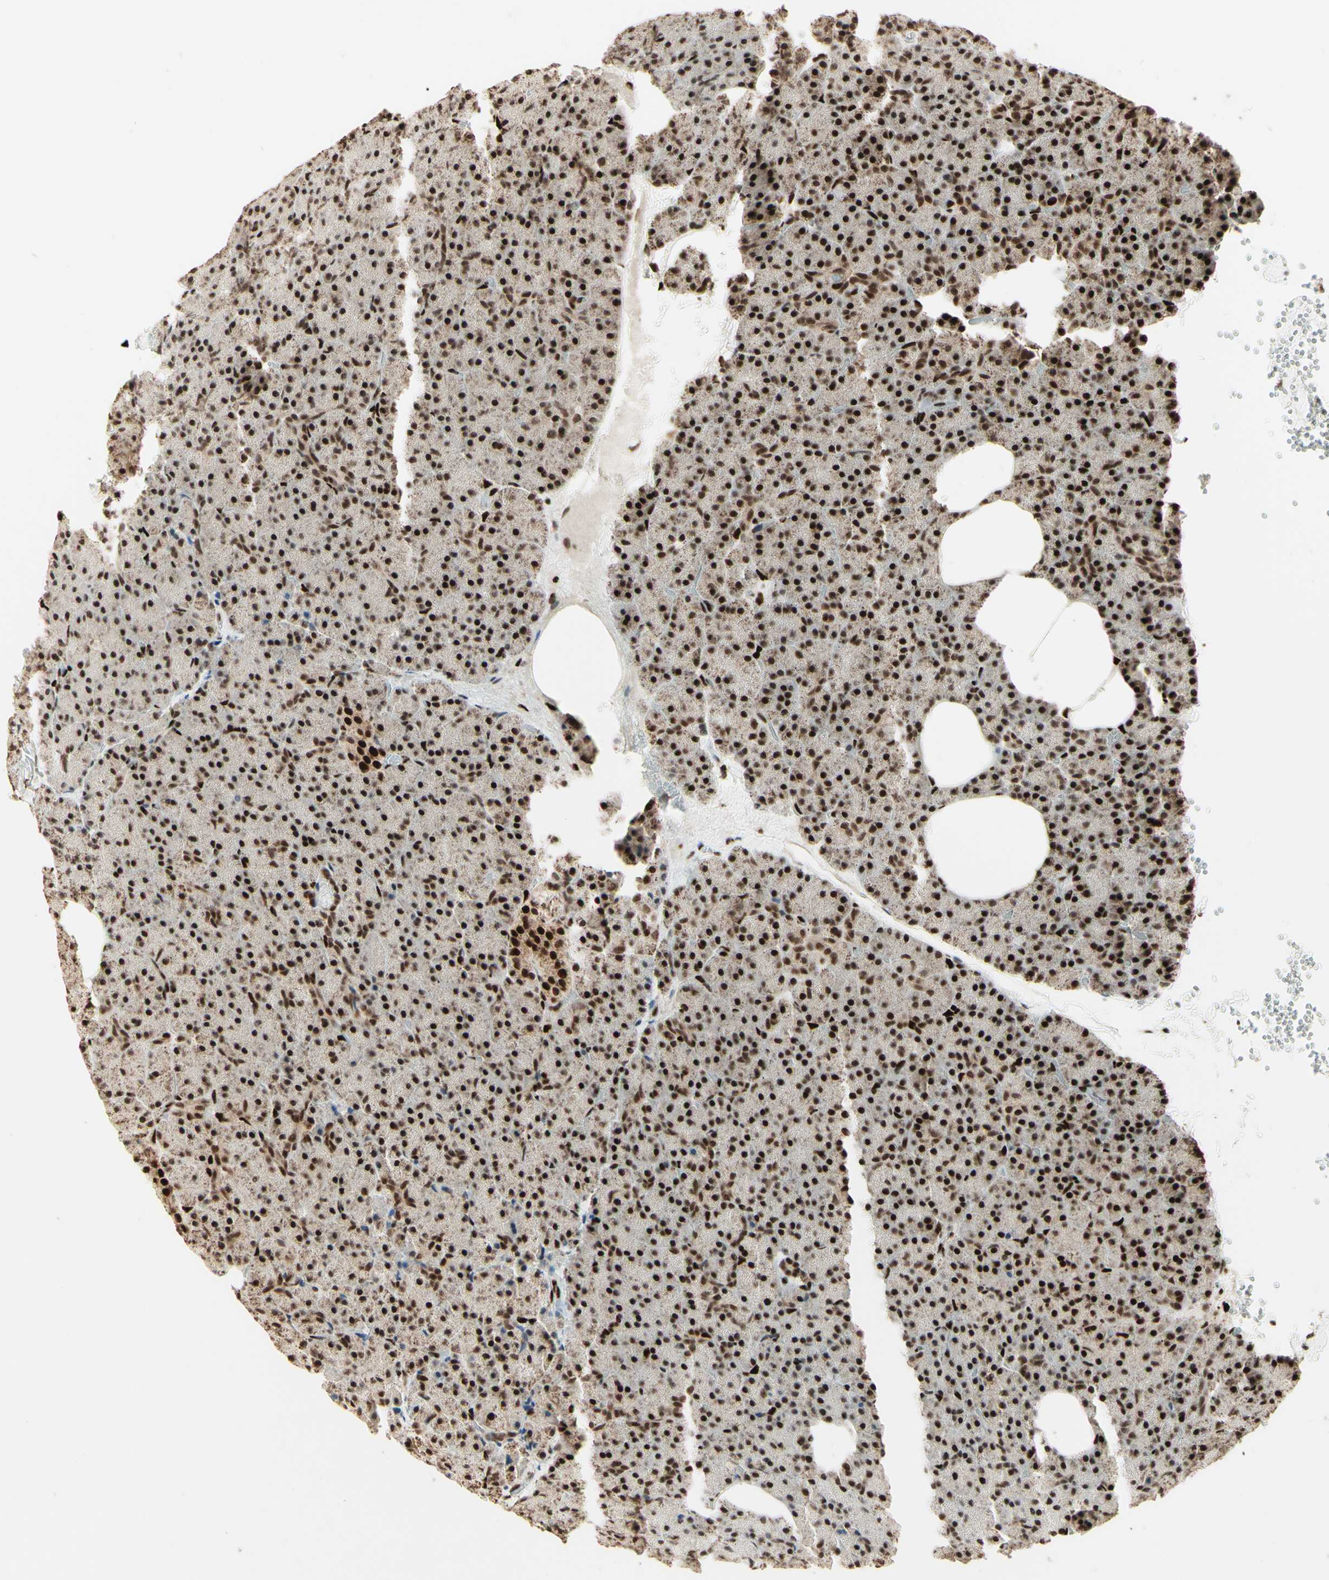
{"staining": {"intensity": "strong", "quantity": ">75%", "location": "nuclear"}, "tissue": "pancreas", "cell_type": "Exocrine glandular cells", "image_type": "normal", "snomed": [{"axis": "morphology", "description": "Normal tissue, NOS"}, {"axis": "topography", "description": "Pancreas"}], "caption": "Immunohistochemistry (IHC) staining of normal pancreas, which demonstrates high levels of strong nuclear expression in about >75% of exocrine glandular cells indicating strong nuclear protein positivity. The staining was performed using DAB (brown) for protein detection and nuclei were counterstained in hematoxylin (blue).", "gene": "NR3C1", "patient": {"sex": "female", "age": 35}}